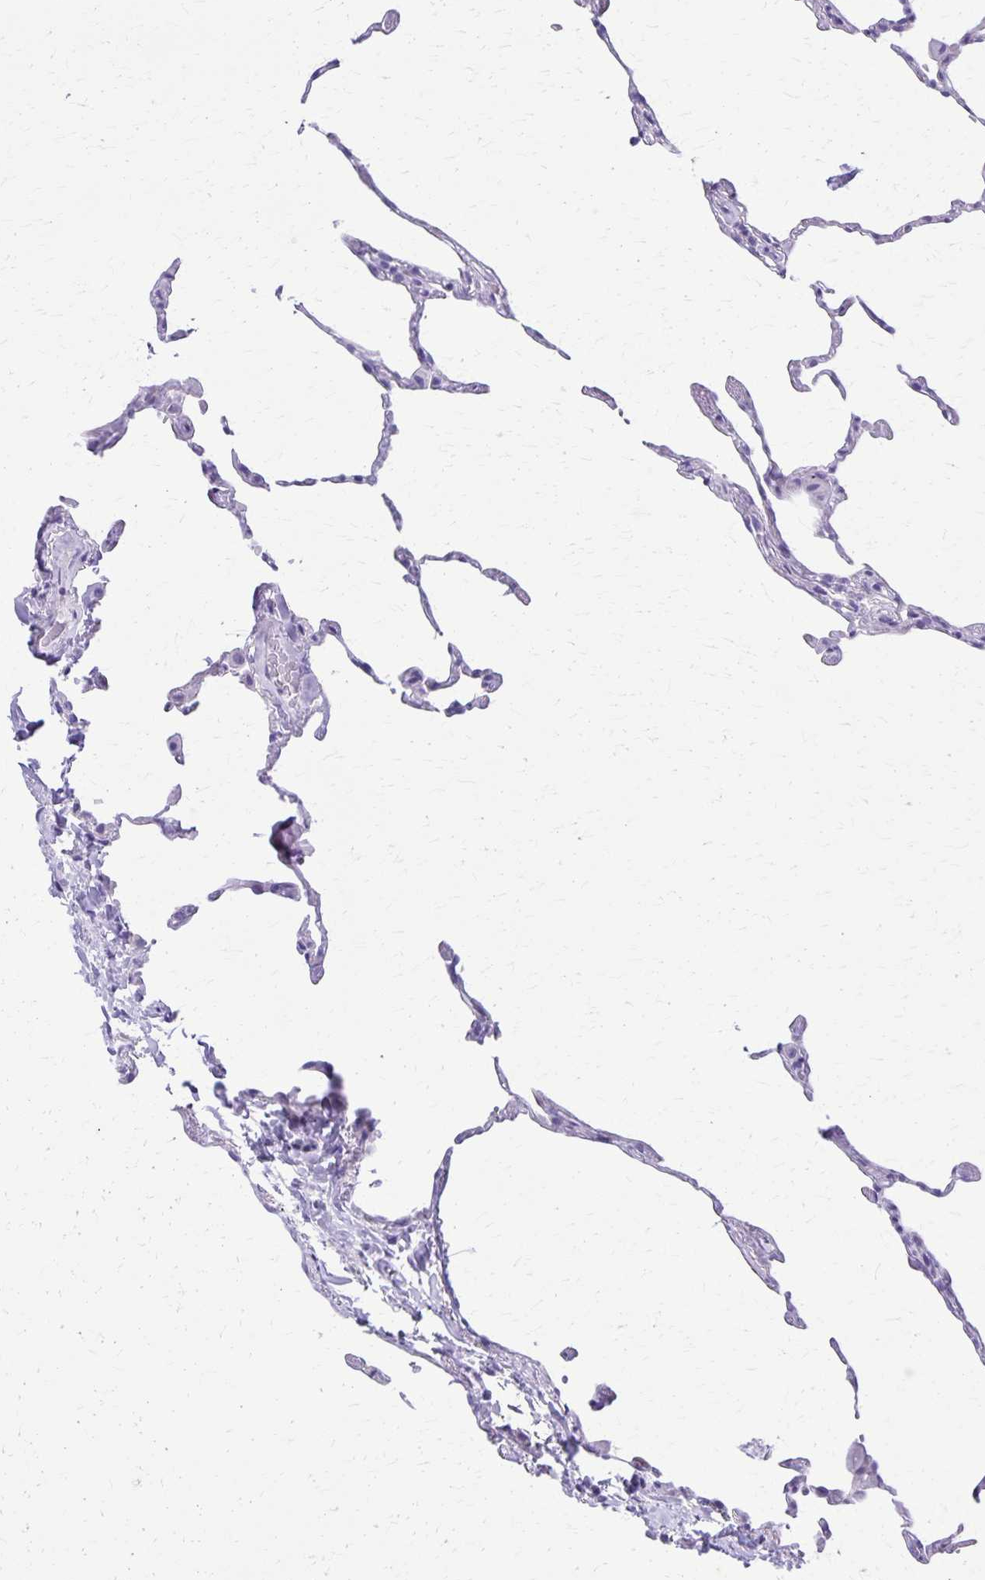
{"staining": {"intensity": "negative", "quantity": "none", "location": "none"}, "tissue": "lung", "cell_type": "Alveolar cells", "image_type": "normal", "snomed": [{"axis": "morphology", "description": "Normal tissue, NOS"}, {"axis": "topography", "description": "Lung"}], "caption": "DAB (3,3'-diaminobenzidine) immunohistochemical staining of unremarkable human lung exhibits no significant expression in alveolar cells.", "gene": "DEFA5", "patient": {"sex": "female", "age": 57}}